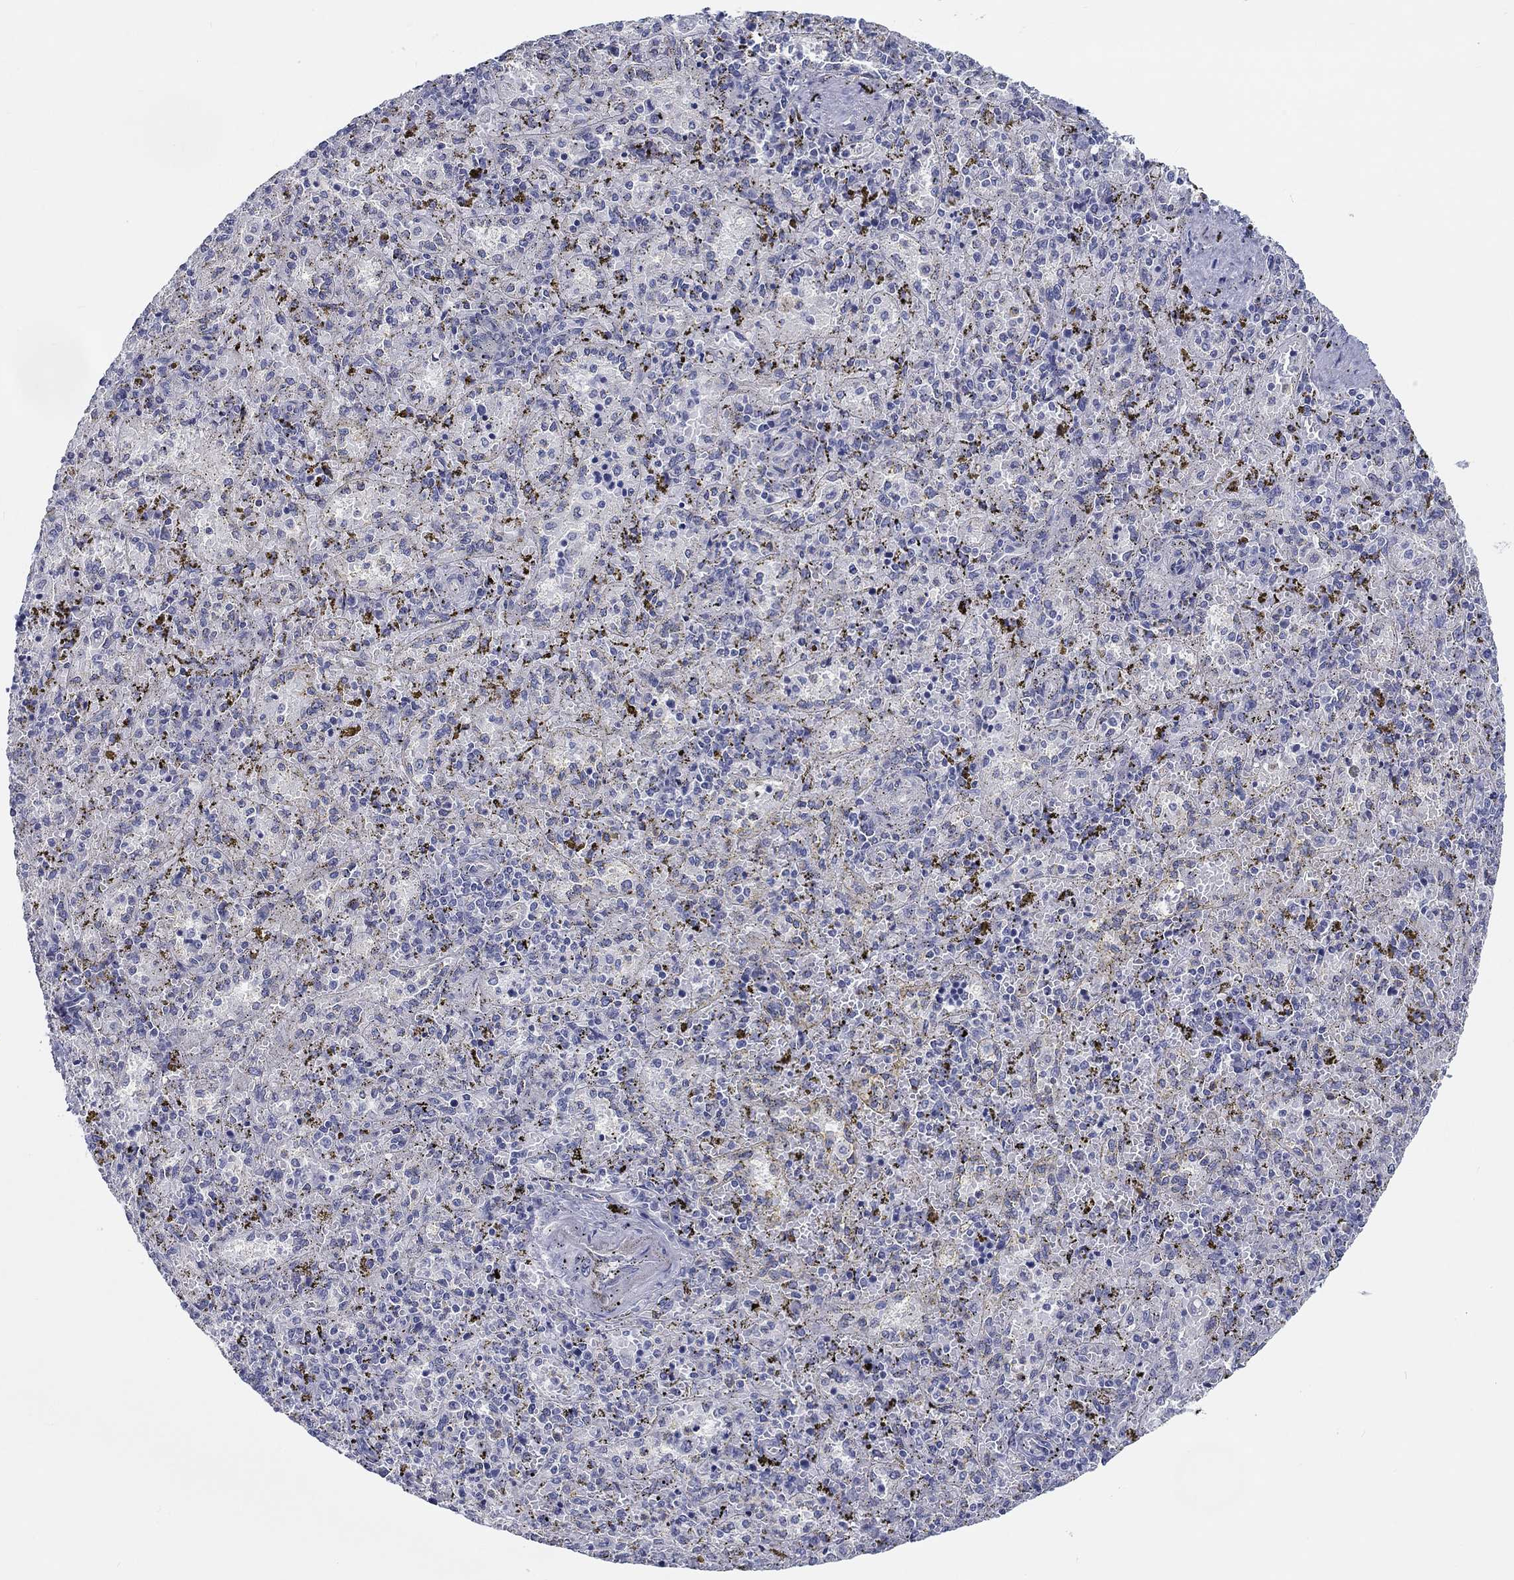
{"staining": {"intensity": "negative", "quantity": "none", "location": "none"}, "tissue": "spleen", "cell_type": "Cells in red pulp", "image_type": "normal", "snomed": [{"axis": "morphology", "description": "Normal tissue, NOS"}, {"axis": "topography", "description": "Spleen"}], "caption": "Immunohistochemical staining of benign spleen shows no significant staining in cells in red pulp. (IHC, brightfield microscopy, high magnification).", "gene": "CRYGD", "patient": {"sex": "female", "age": 50}}